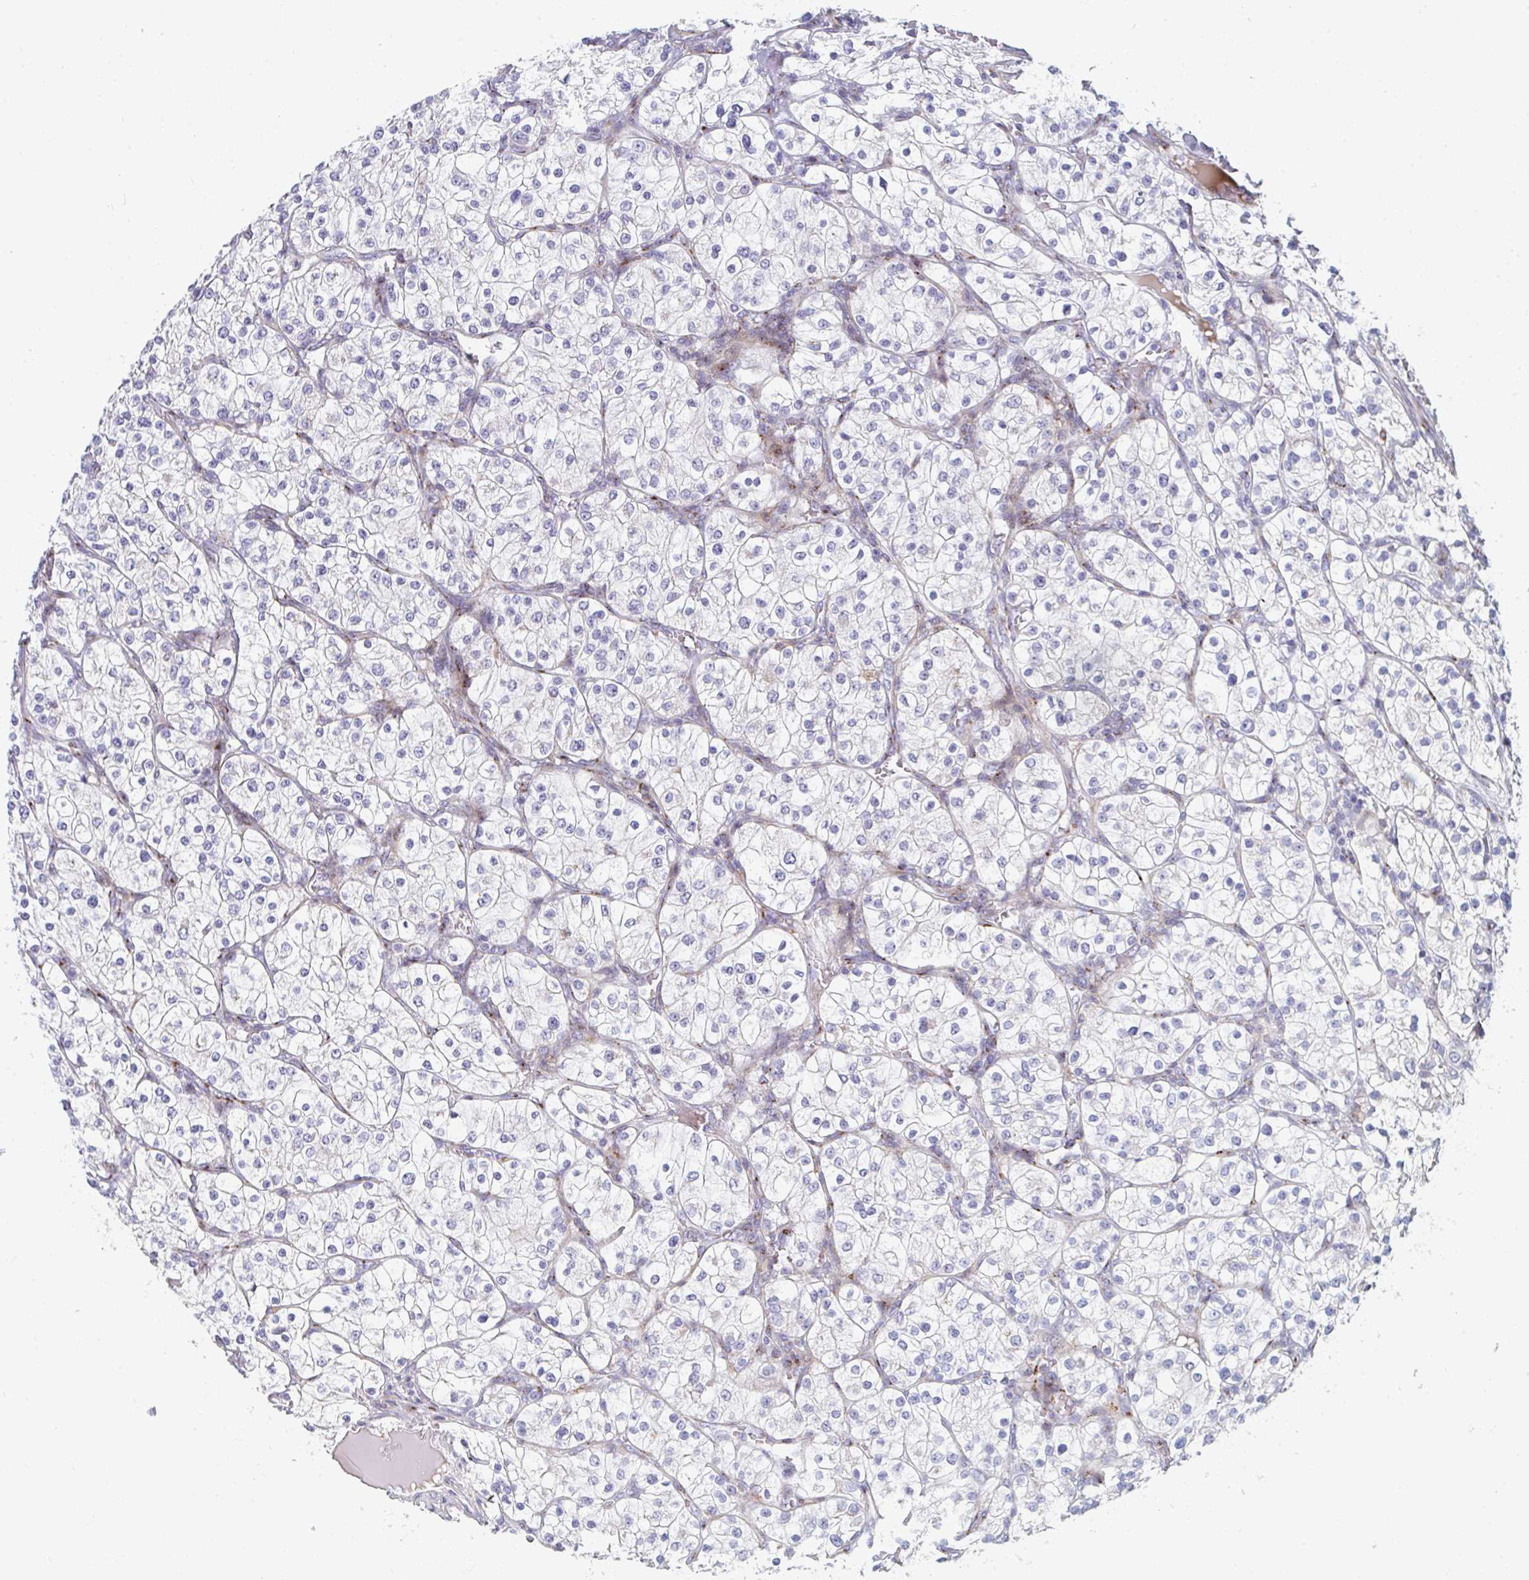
{"staining": {"intensity": "negative", "quantity": "none", "location": "none"}, "tissue": "renal cancer", "cell_type": "Tumor cells", "image_type": "cancer", "snomed": [{"axis": "morphology", "description": "Adenocarcinoma, NOS"}, {"axis": "topography", "description": "Kidney"}], "caption": "Immunohistochemistry histopathology image of renal adenocarcinoma stained for a protein (brown), which shows no positivity in tumor cells.", "gene": "PSMG1", "patient": {"sex": "male", "age": 80}}